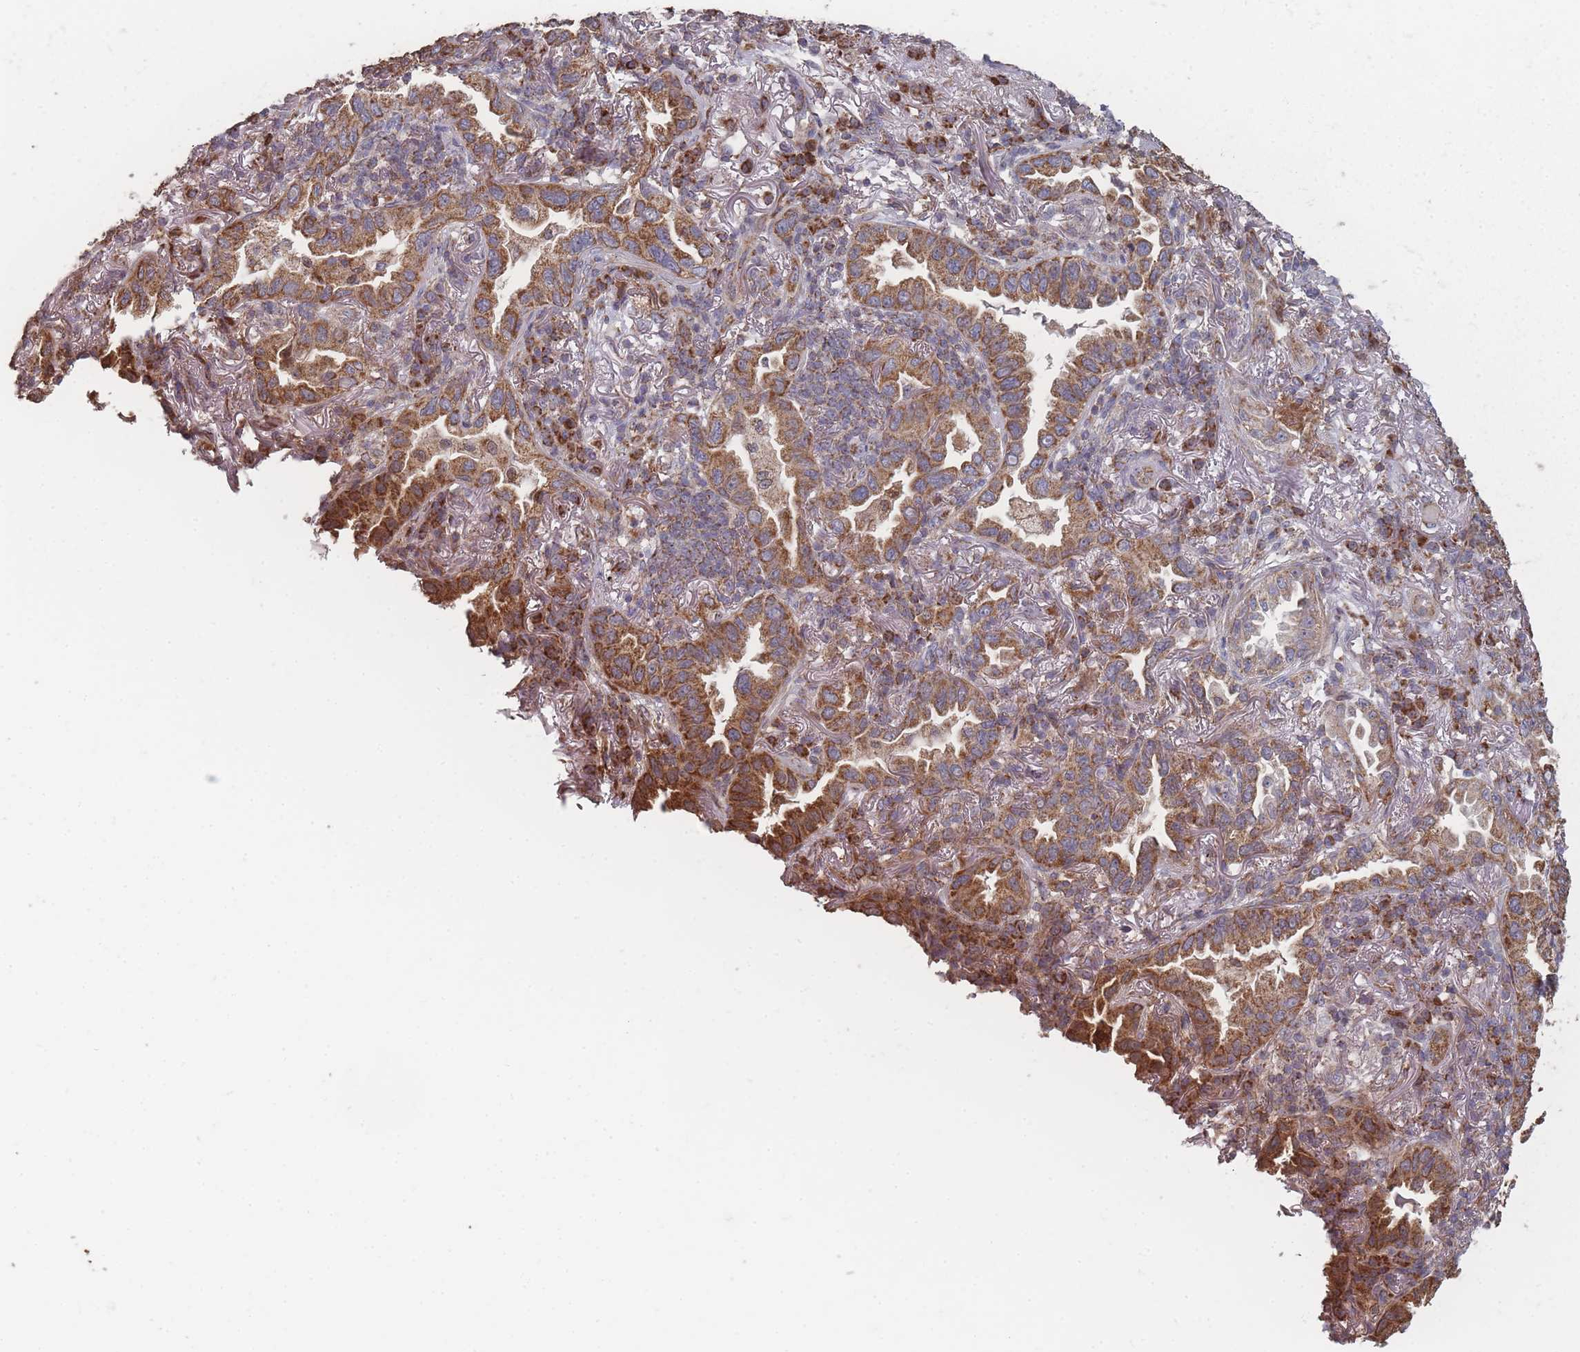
{"staining": {"intensity": "moderate", "quantity": ">75%", "location": "cytoplasmic/membranous"}, "tissue": "lung cancer", "cell_type": "Tumor cells", "image_type": "cancer", "snomed": [{"axis": "morphology", "description": "Adenocarcinoma, NOS"}, {"axis": "topography", "description": "Lung"}], "caption": "A micrograph of human adenocarcinoma (lung) stained for a protein displays moderate cytoplasmic/membranous brown staining in tumor cells.", "gene": "PSMB3", "patient": {"sex": "female", "age": 69}}